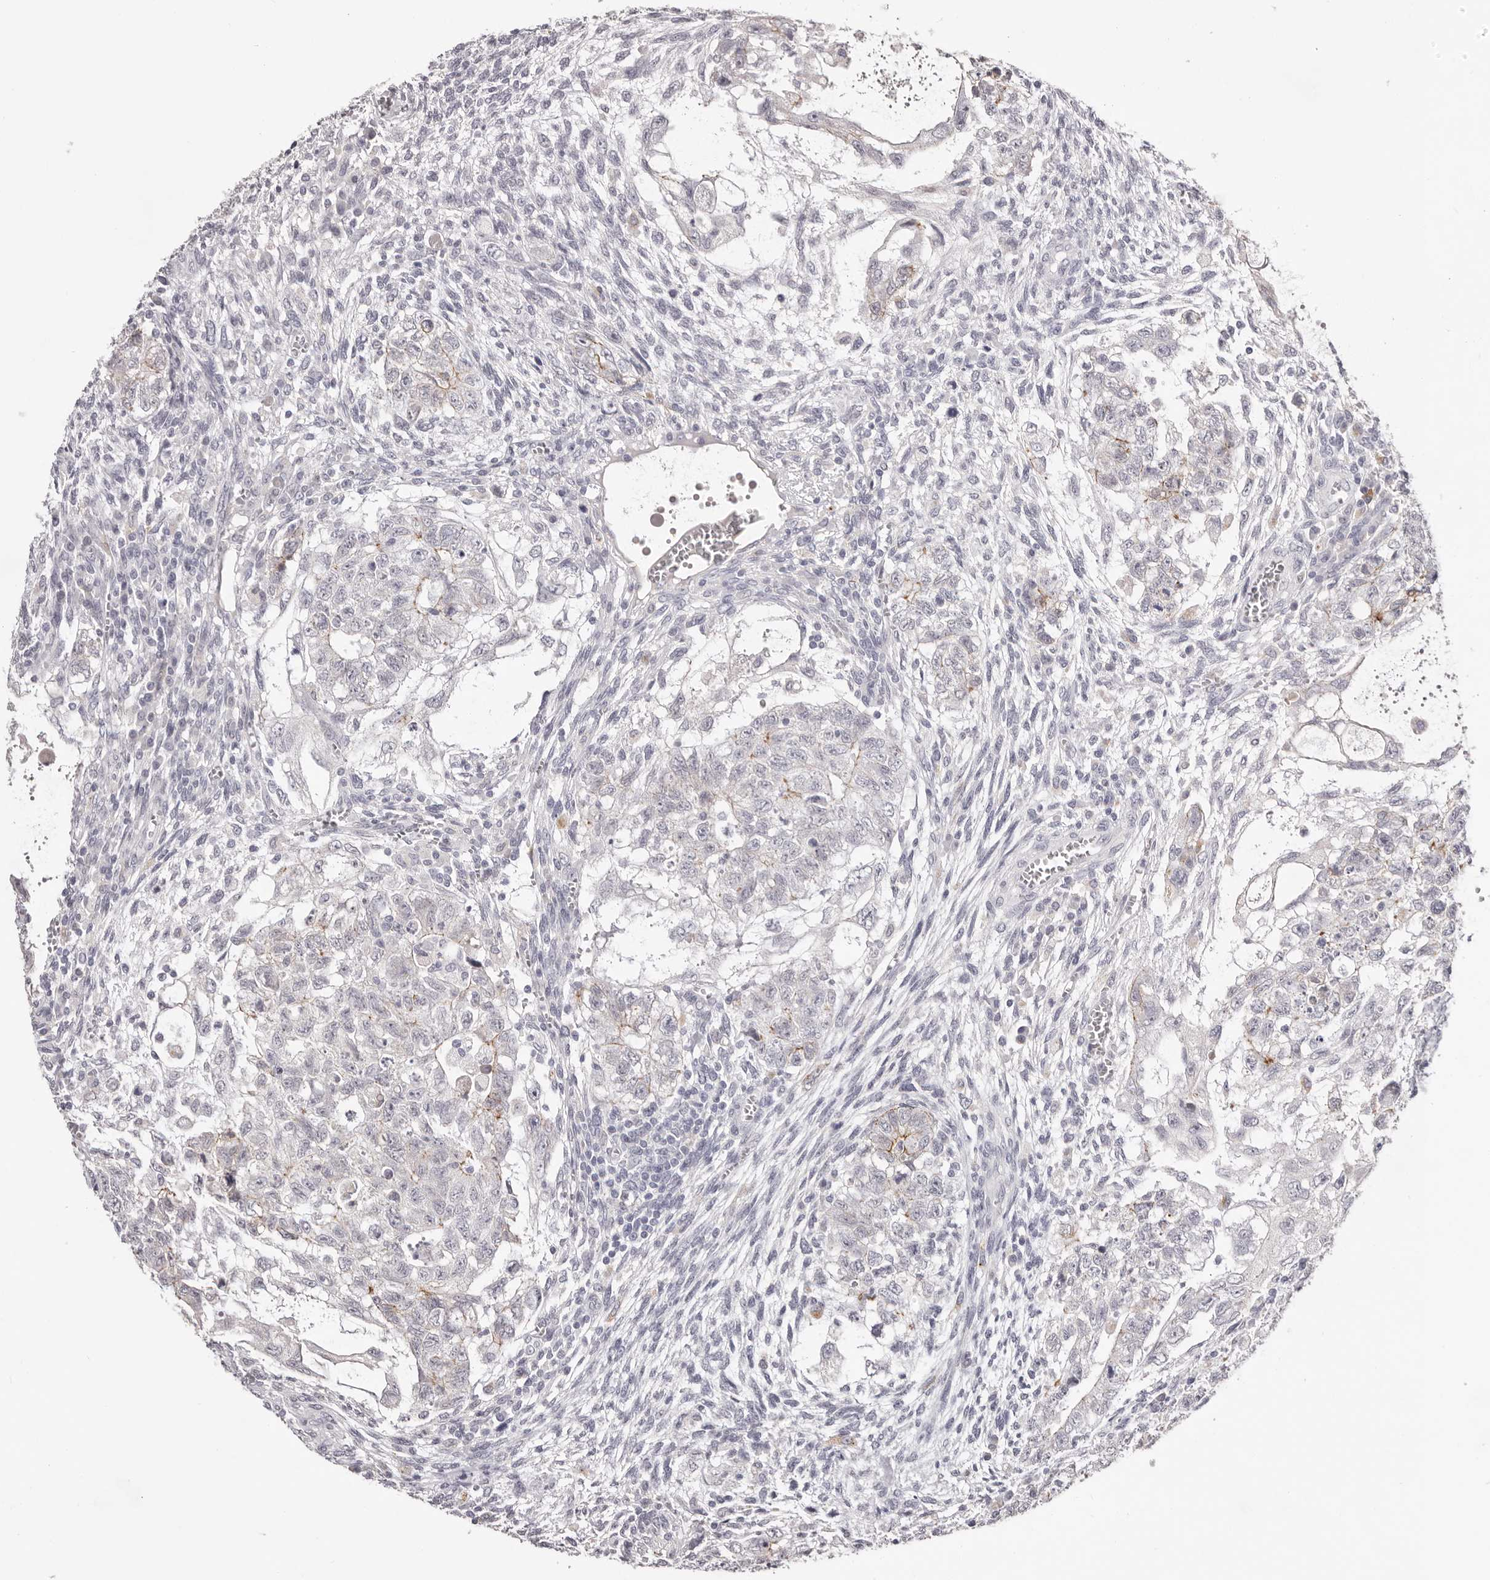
{"staining": {"intensity": "negative", "quantity": "none", "location": "none"}, "tissue": "testis cancer", "cell_type": "Tumor cells", "image_type": "cancer", "snomed": [{"axis": "morphology", "description": "Carcinoma, Embryonal, NOS"}, {"axis": "topography", "description": "Testis"}], "caption": "This micrograph is of testis cancer (embryonal carcinoma) stained with immunohistochemistry to label a protein in brown with the nuclei are counter-stained blue. There is no staining in tumor cells.", "gene": "PCDHB6", "patient": {"sex": "male", "age": 37}}